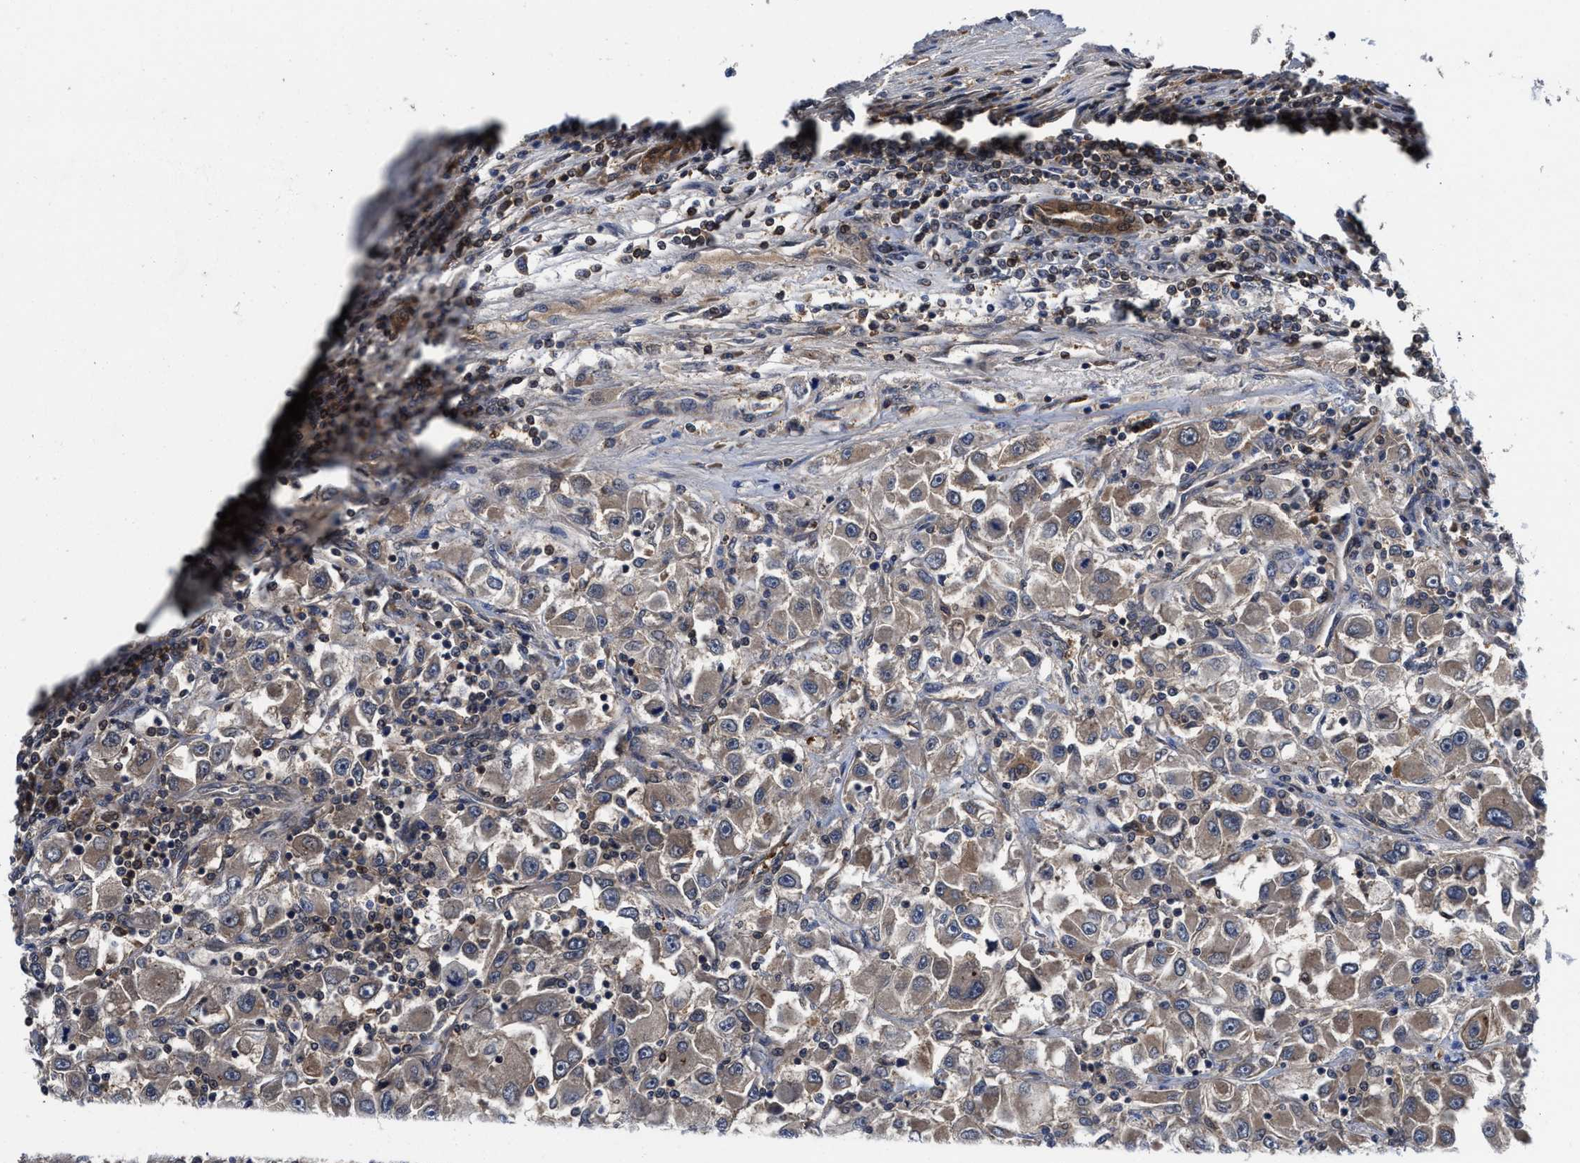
{"staining": {"intensity": "moderate", "quantity": ">75%", "location": "cytoplasmic/membranous,nuclear"}, "tissue": "renal cancer", "cell_type": "Tumor cells", "image_type": "cancer", "snomed": [{"axis": "morphology", "description": "Adenocarcinoma, NOS"}, {"axis": "topography", "description": "Kidney"}], "caption": "Immunohistochemical staining of human renal adenocarcinoma displays moderate cytoplasmic/membranous and nuclear protein positivity in approximately >75% of tumor cells.", "gene": "KIF12", "patient": {"sex": "female", "age": 52}}